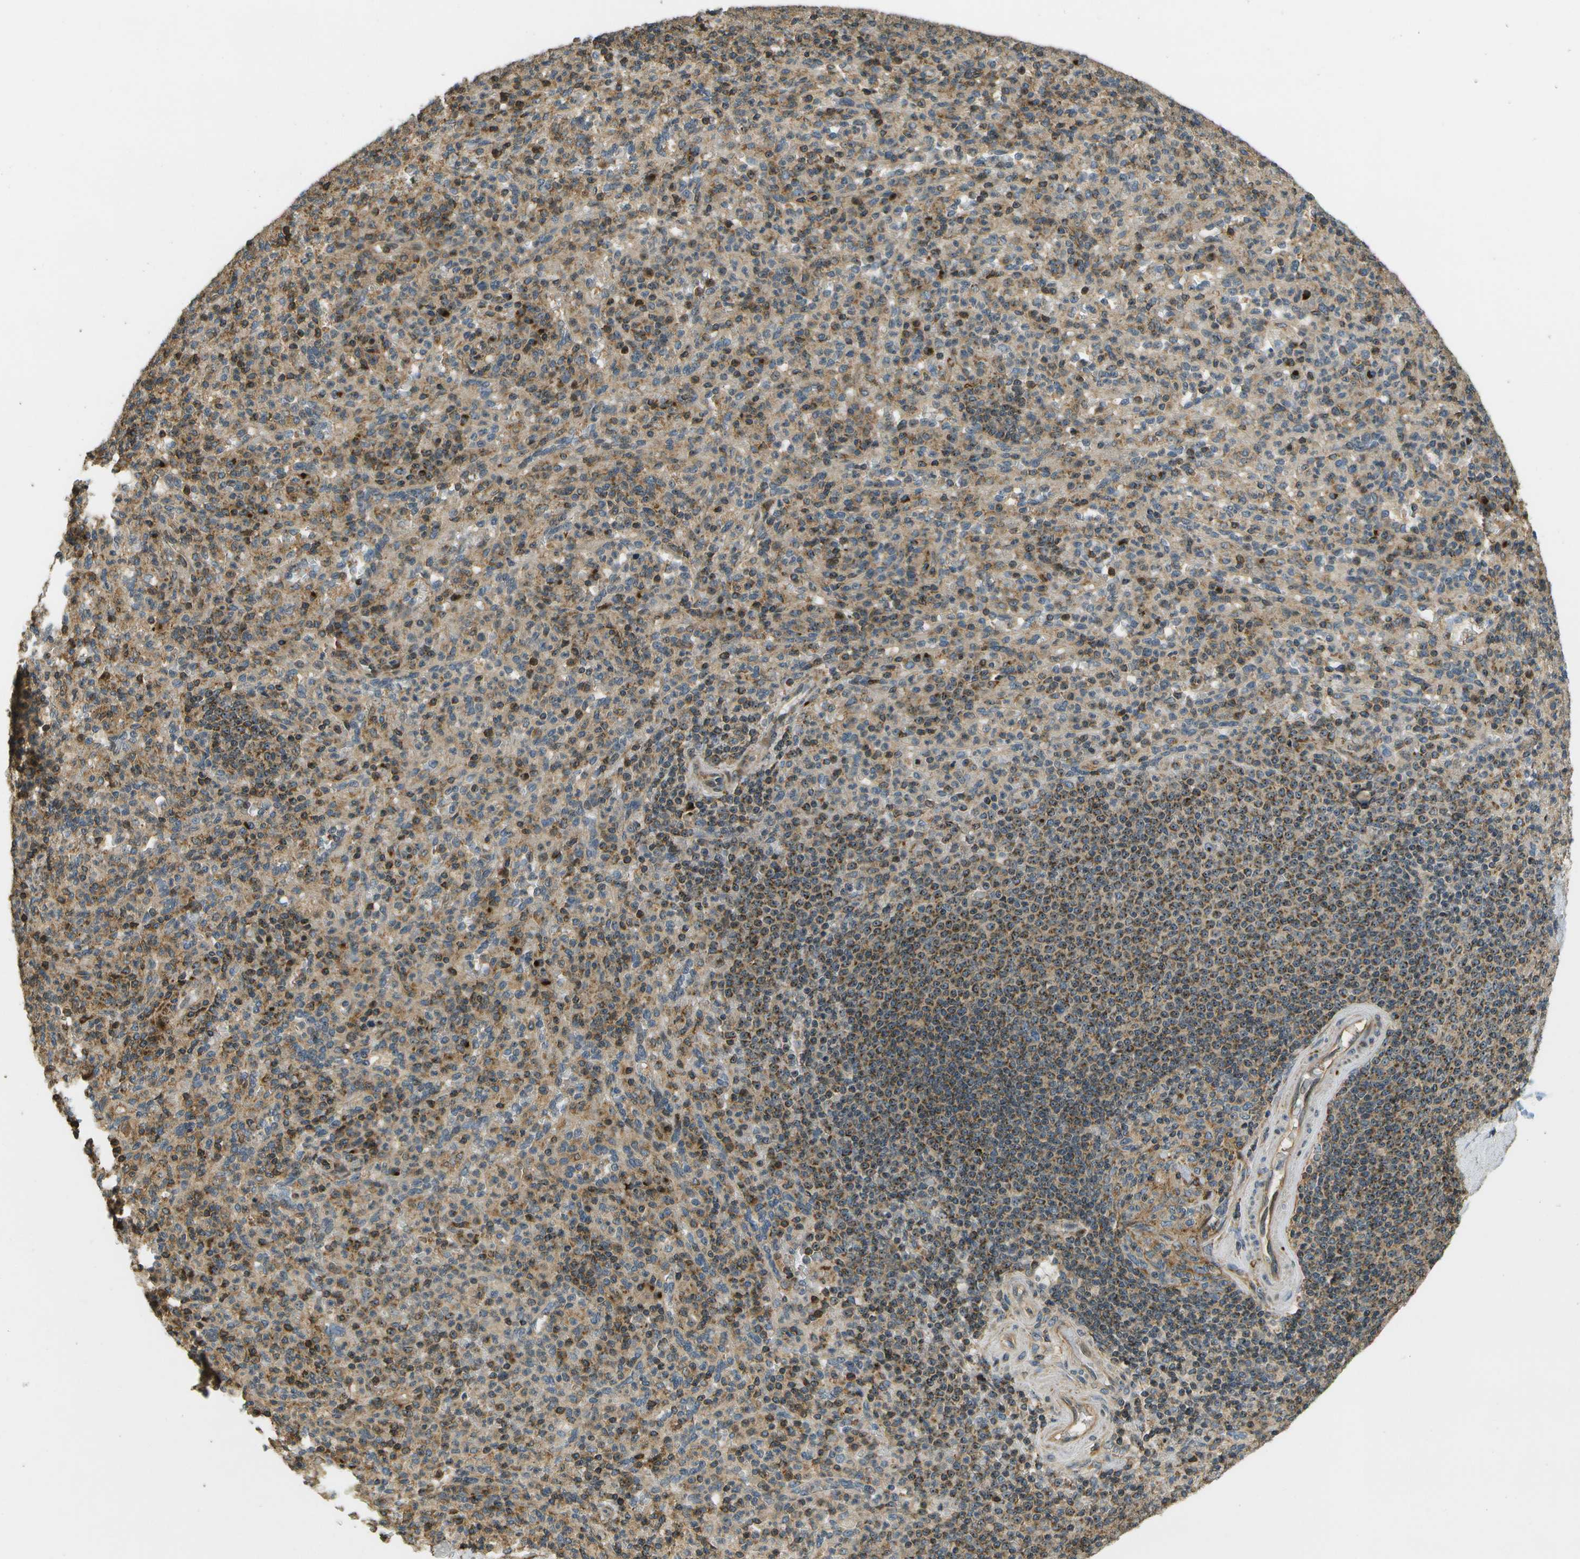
{"staining": {"intensity": "moderate", "quantity": ">75%", "location": "cytoplasmic/membranous"}, "tissue": "spleen", "cell_type": "Cells in red pulp", "image_type": "normal", "snomed": [{"axis": "morphology", "description": "Normal tissue, NOS"}, {"axis": "topography", "description": "Spleen"}], "caption": "Immunohistochemical staining of unremarkable spleen shows moderate cytoplasmic/membranous protein positivity in approximately >75% of cells in red pulp.", "gene": "LRP12", "patient": {"sex": "male", "age": 36}}